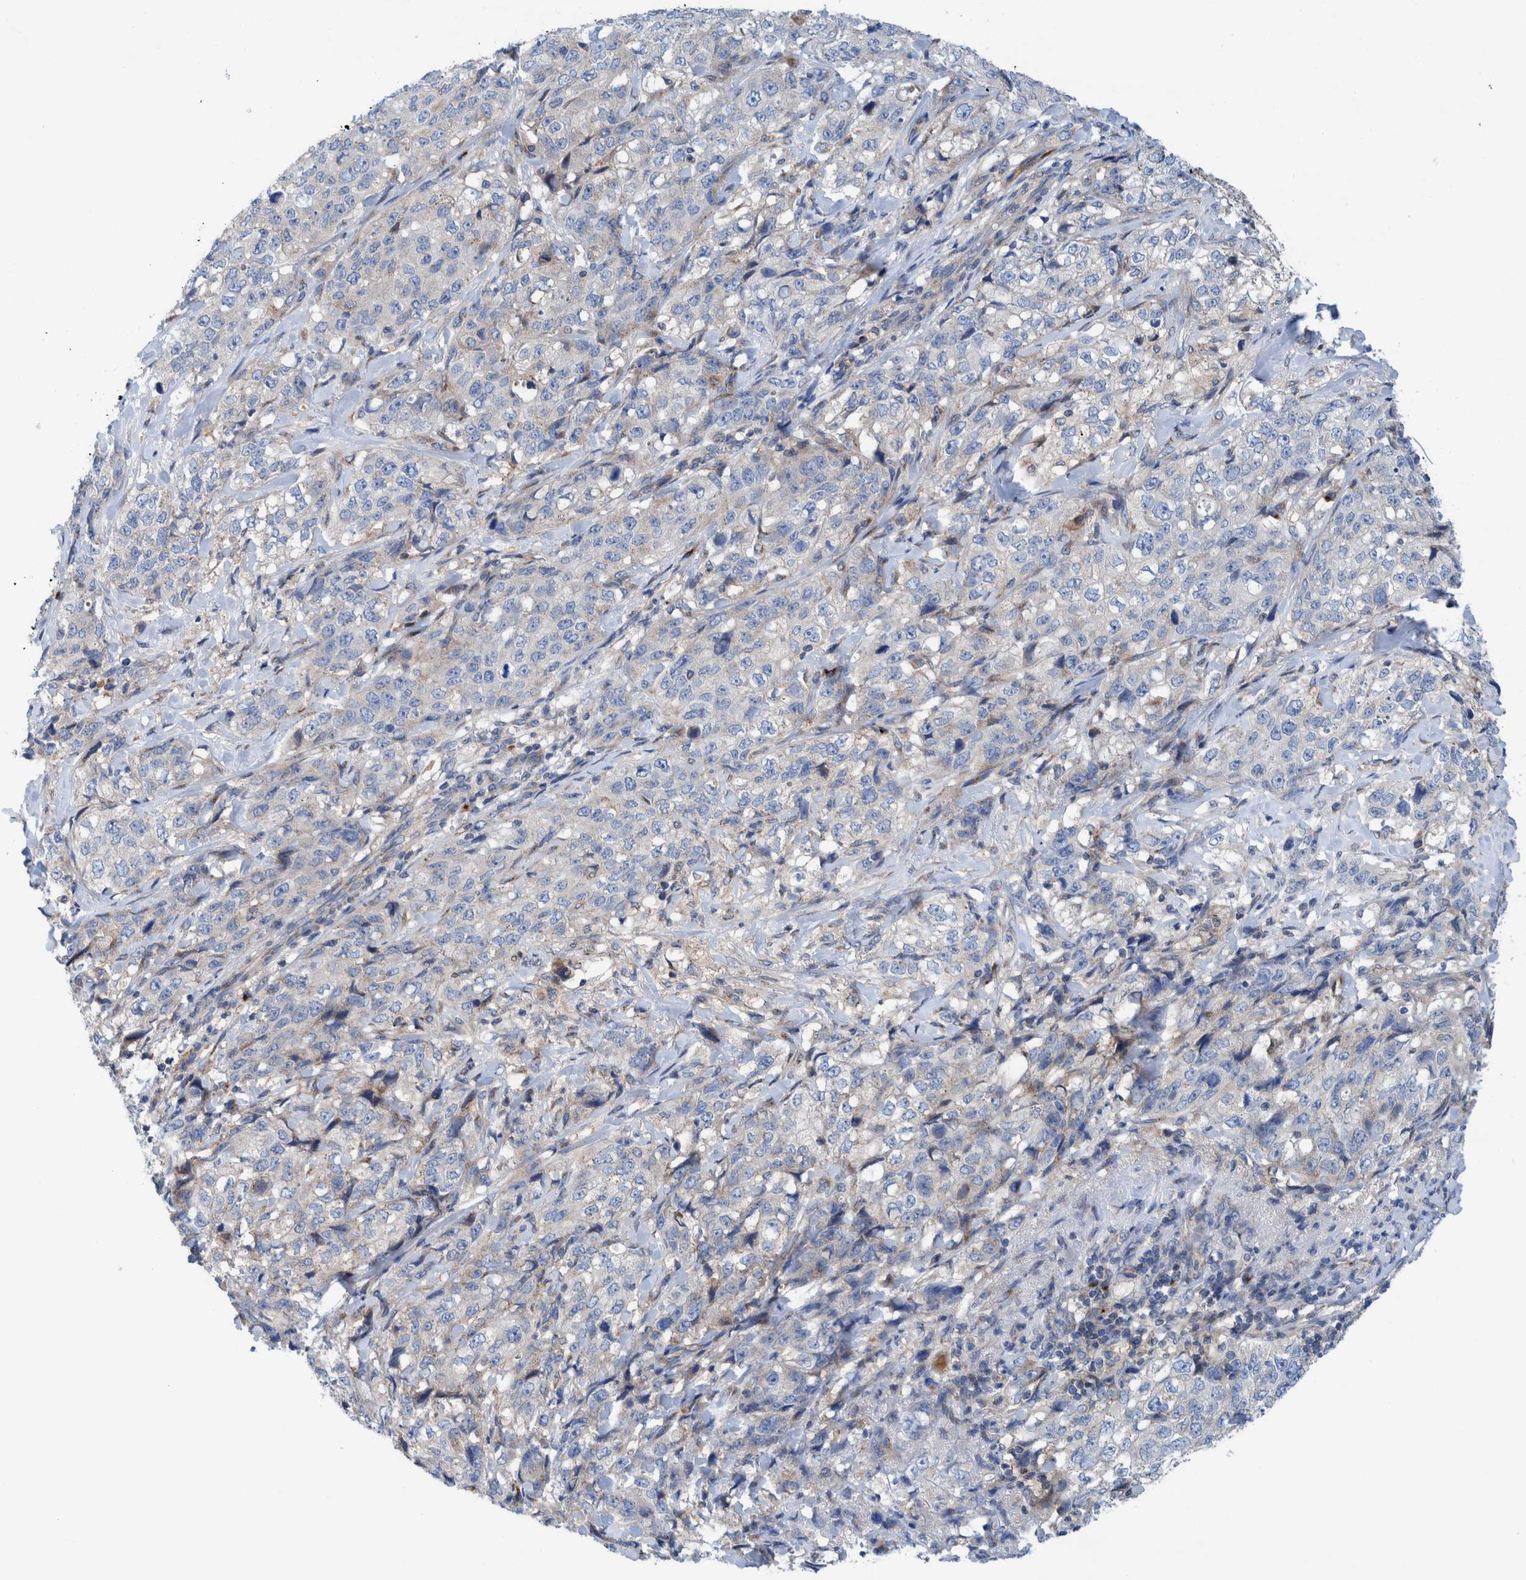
{"staining": {"intensity": "weak", "quantity": "<25%", "location": "cytoplasmic/membranous"}, "tissue": "stomach cancer", "cell_type": "Tumor cells", "image_type": "cancer", "snomed": [{"axis": "morphology", "description": "Adenocarcinoma, NOS"}, {"axis": "topography", "description": "Stomach"}], "caption": "A high-resolution photomicrograph shows IHC staining of stomach cancer (adenocarcinoma), which exhibits no significant positivity in tumor cells.", "gene": "TRIM58", "patient": {"sex": "male", "age": 48}}